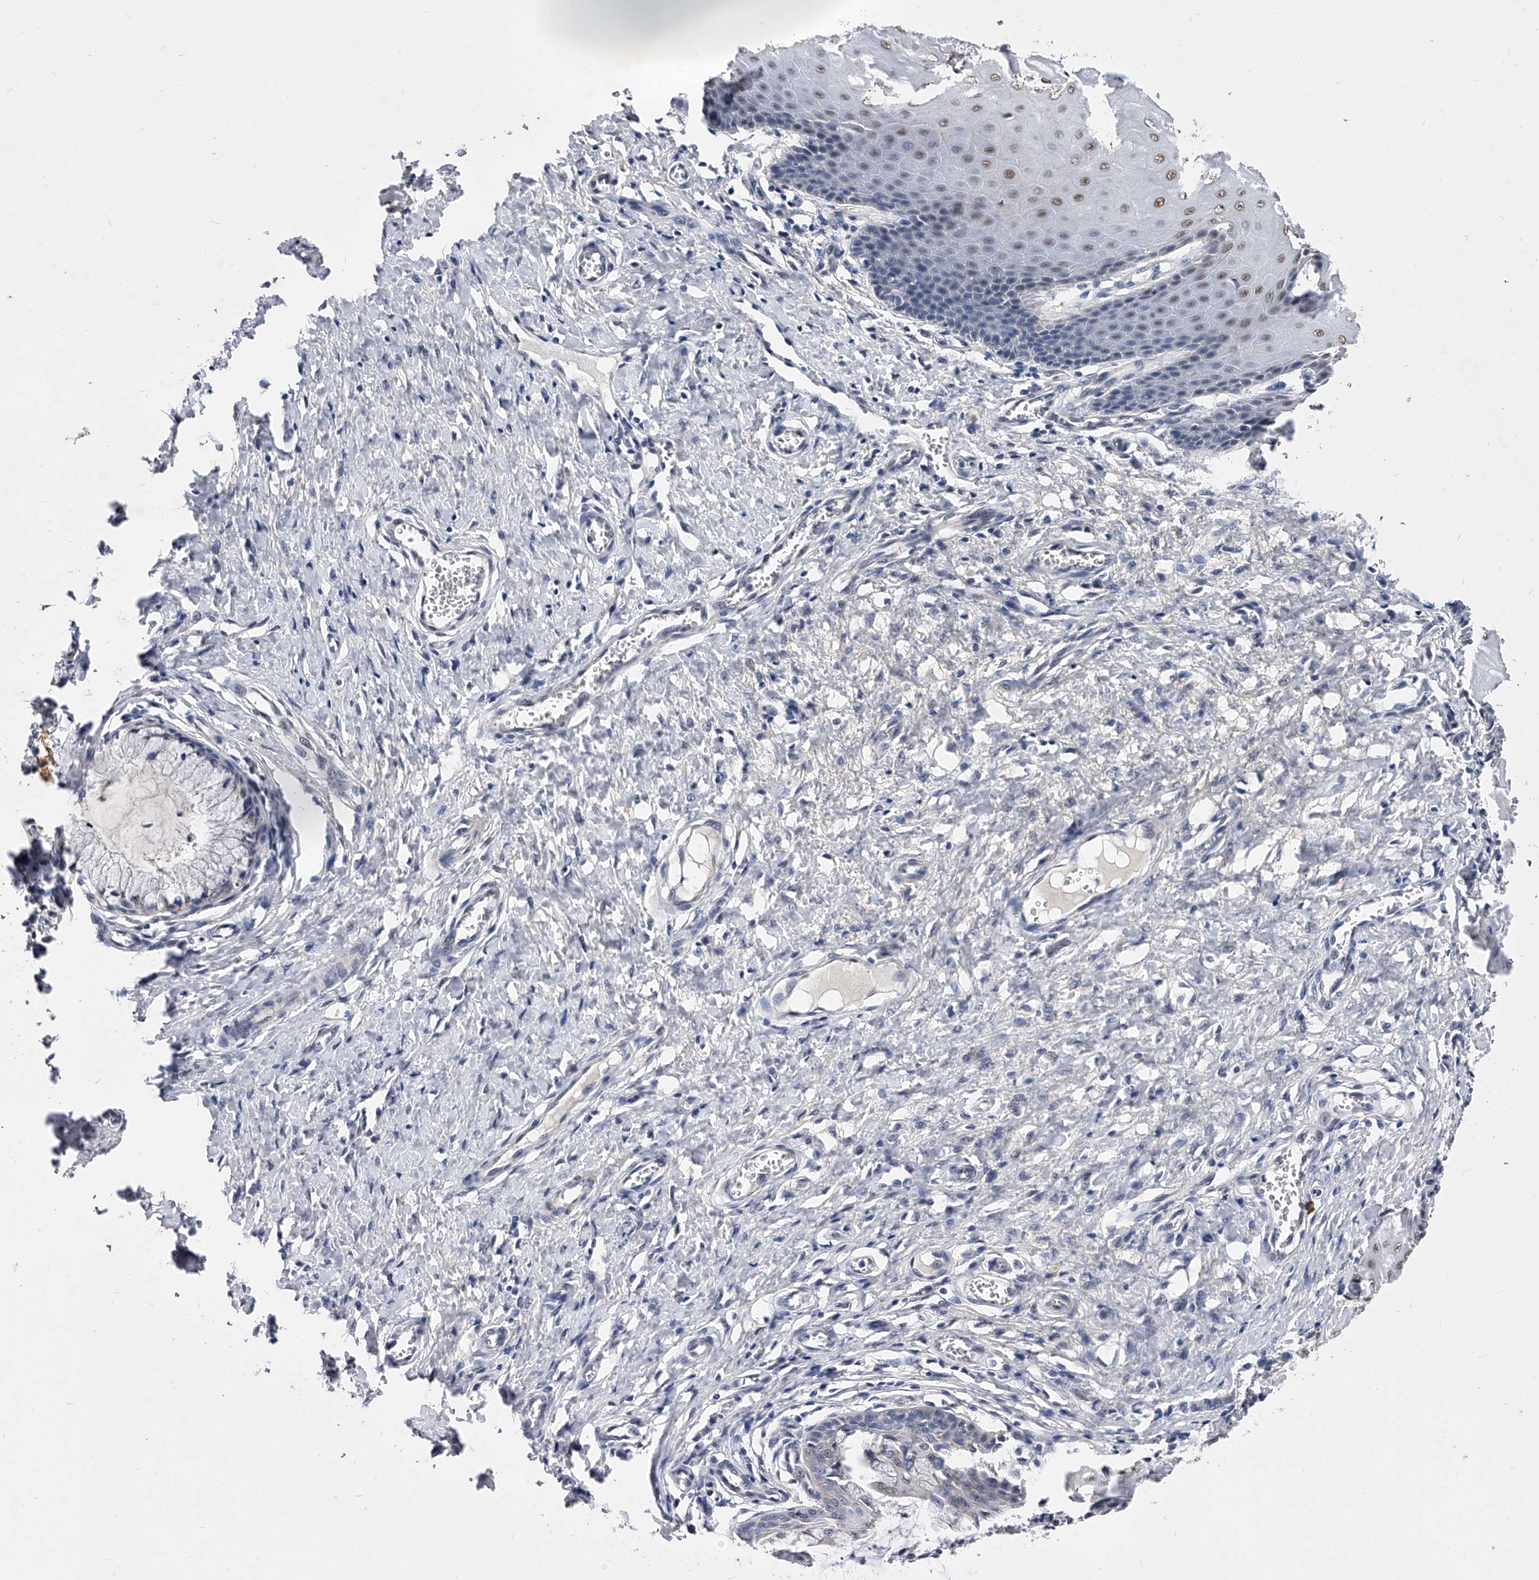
{"staining": {"intensity": "moderate", "quantity": "25%-75%", "location": "nuclear"}, "tissue": "cervix", "cell_type": "Glandular cells", "image_type": "normal", "snomed": [{"axis": "morphology", "description": "Normal tissue, NOS"}, {"axis": "topography", "description": "Cervix"}], "caption": "Moderate nuclear expression for a protein is present in approximately 25%-75% of glandular cells of normal cervix using IHC.", "gene": "ZNF529", "patient": {"sex": "female", "age": 55}}